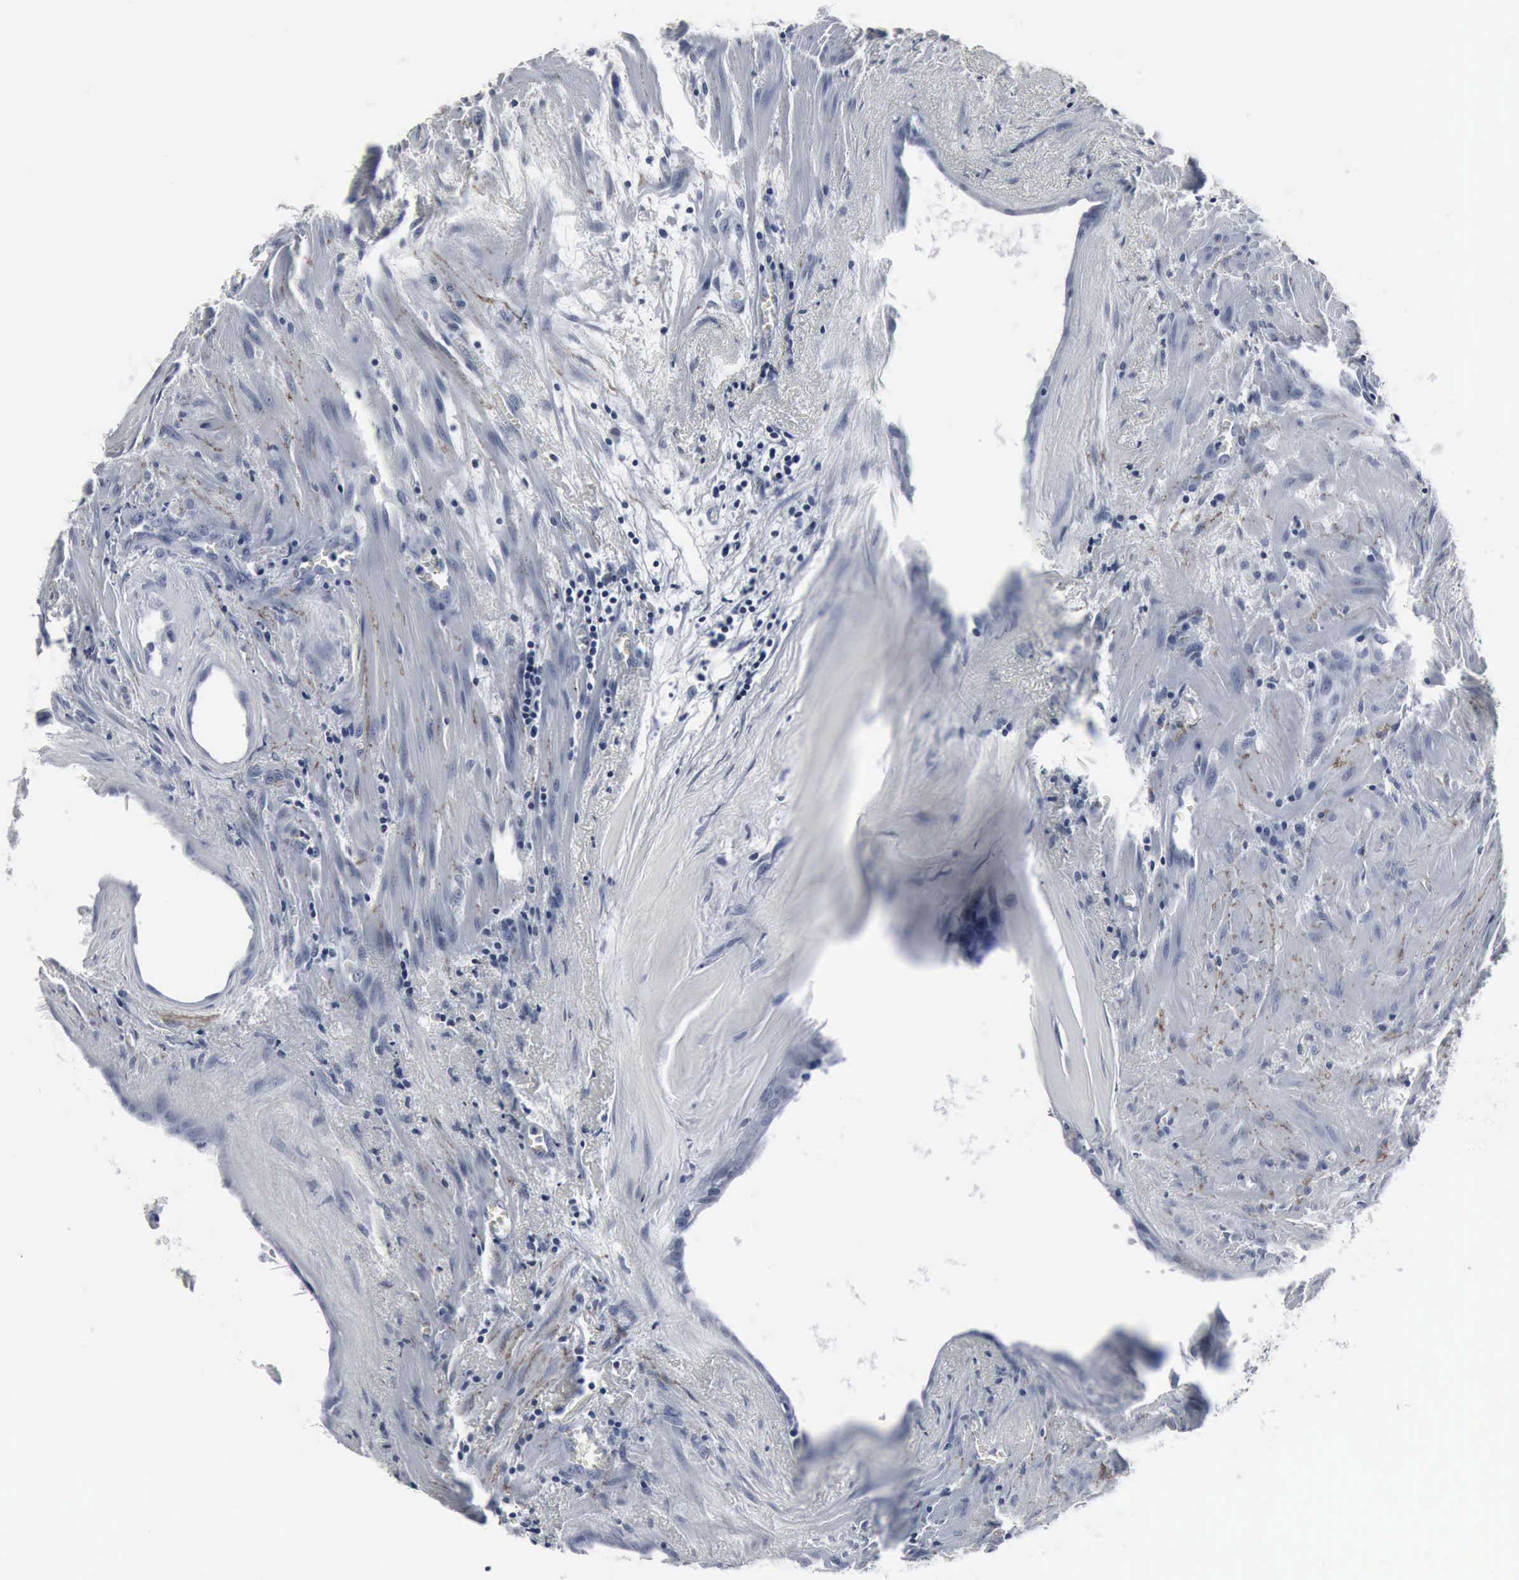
{"staining": {"intensity": "negative", "quantity": "none", "location": "none"}, "tissue": "prostate cancer", "cell_type": "Tumor cells", "image_type": "cancer", "snomed": [{"axis": "morphology", "description": "Adenocarcinoma, Medium grade"}, {"axis": "topography", "description": "Prostate"}], "caption": "A high-resolution photomicrograph shows immunohistochemistry staining of prostate cancer (medium-grade adenocarcinoma), which exhibits no significant staining in tumor cells.", "gene": "SNAP25", "patient": {"sex": "male", "age": 64}}